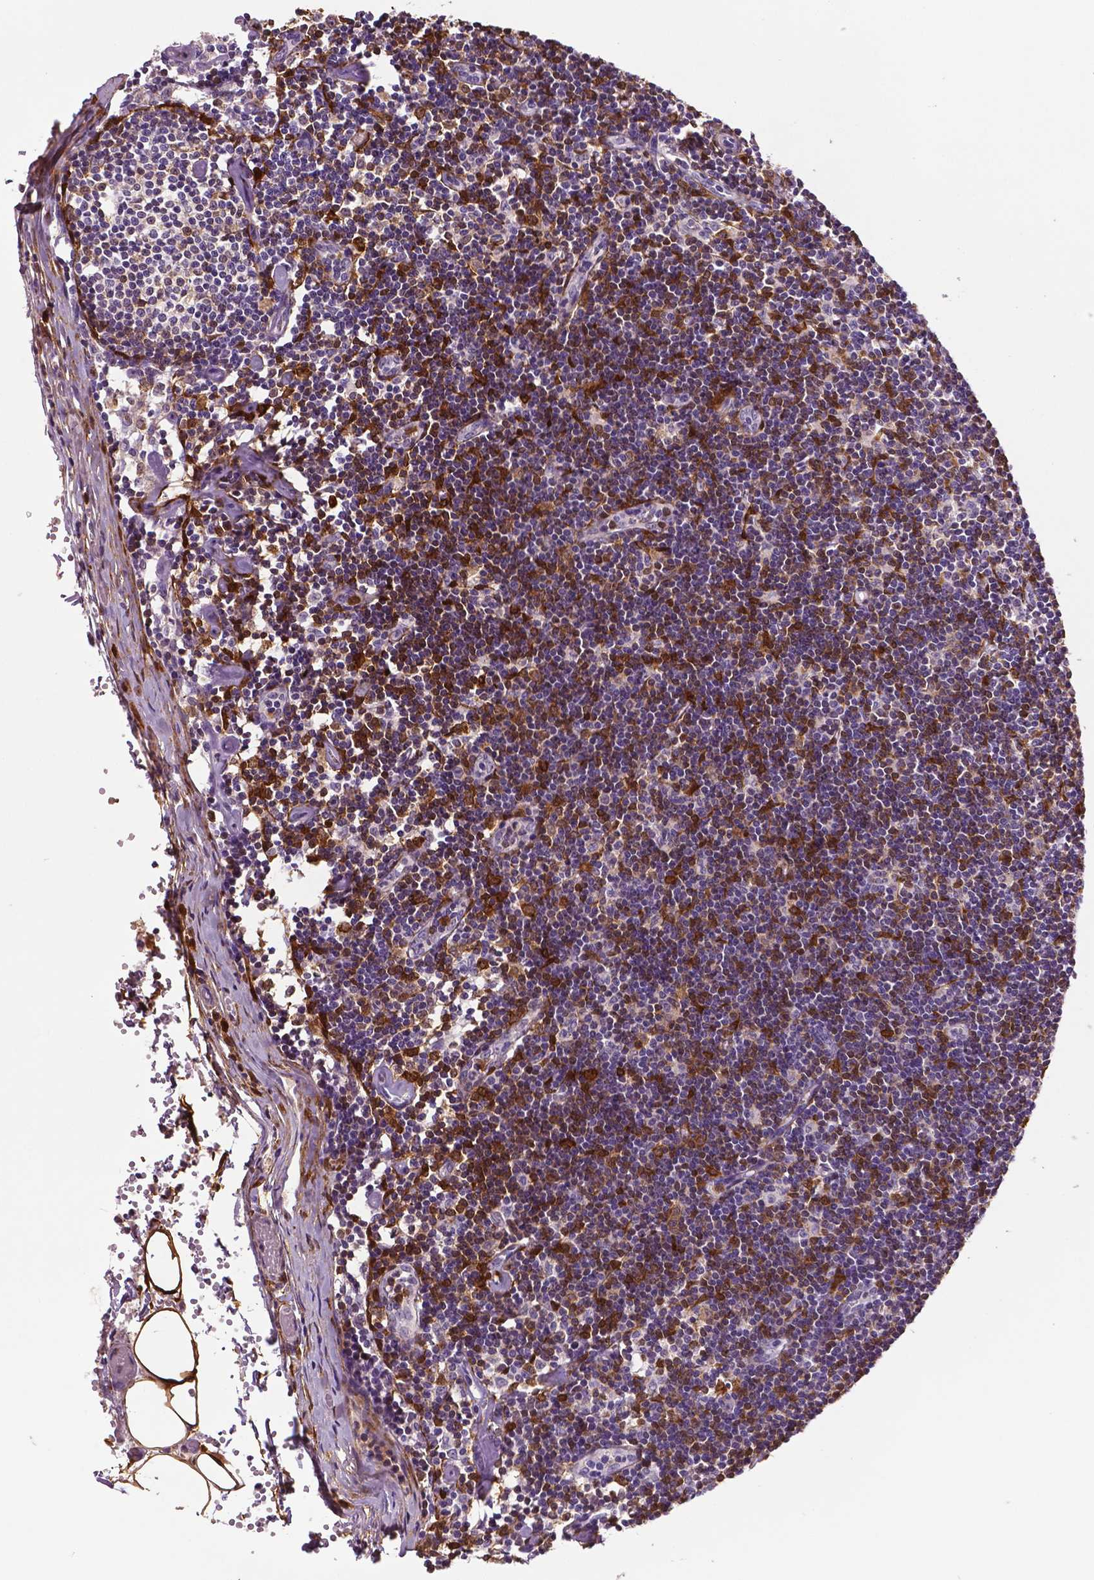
{"staining": {"intensity": "strong", "quantity": ">75%", "location": "cytoplasmic/membranous"}, "tissue": "lymph node", "cell_type": "Germinal center cells", "image_type": "normal", "snomed": [{"axis": "morphology", "description": "Normal tissue, NOS"}, {"axis": "topography", "description": "Lymph node"}], "caption": "IHC (DAB) staining of unremarkable lymph node shows strong cytoplasmic/membranous protein positivity in approximately >75% of germinal center cells.", "gene": "PHGDH", "patient": {"sex": "female", "age": 42}}